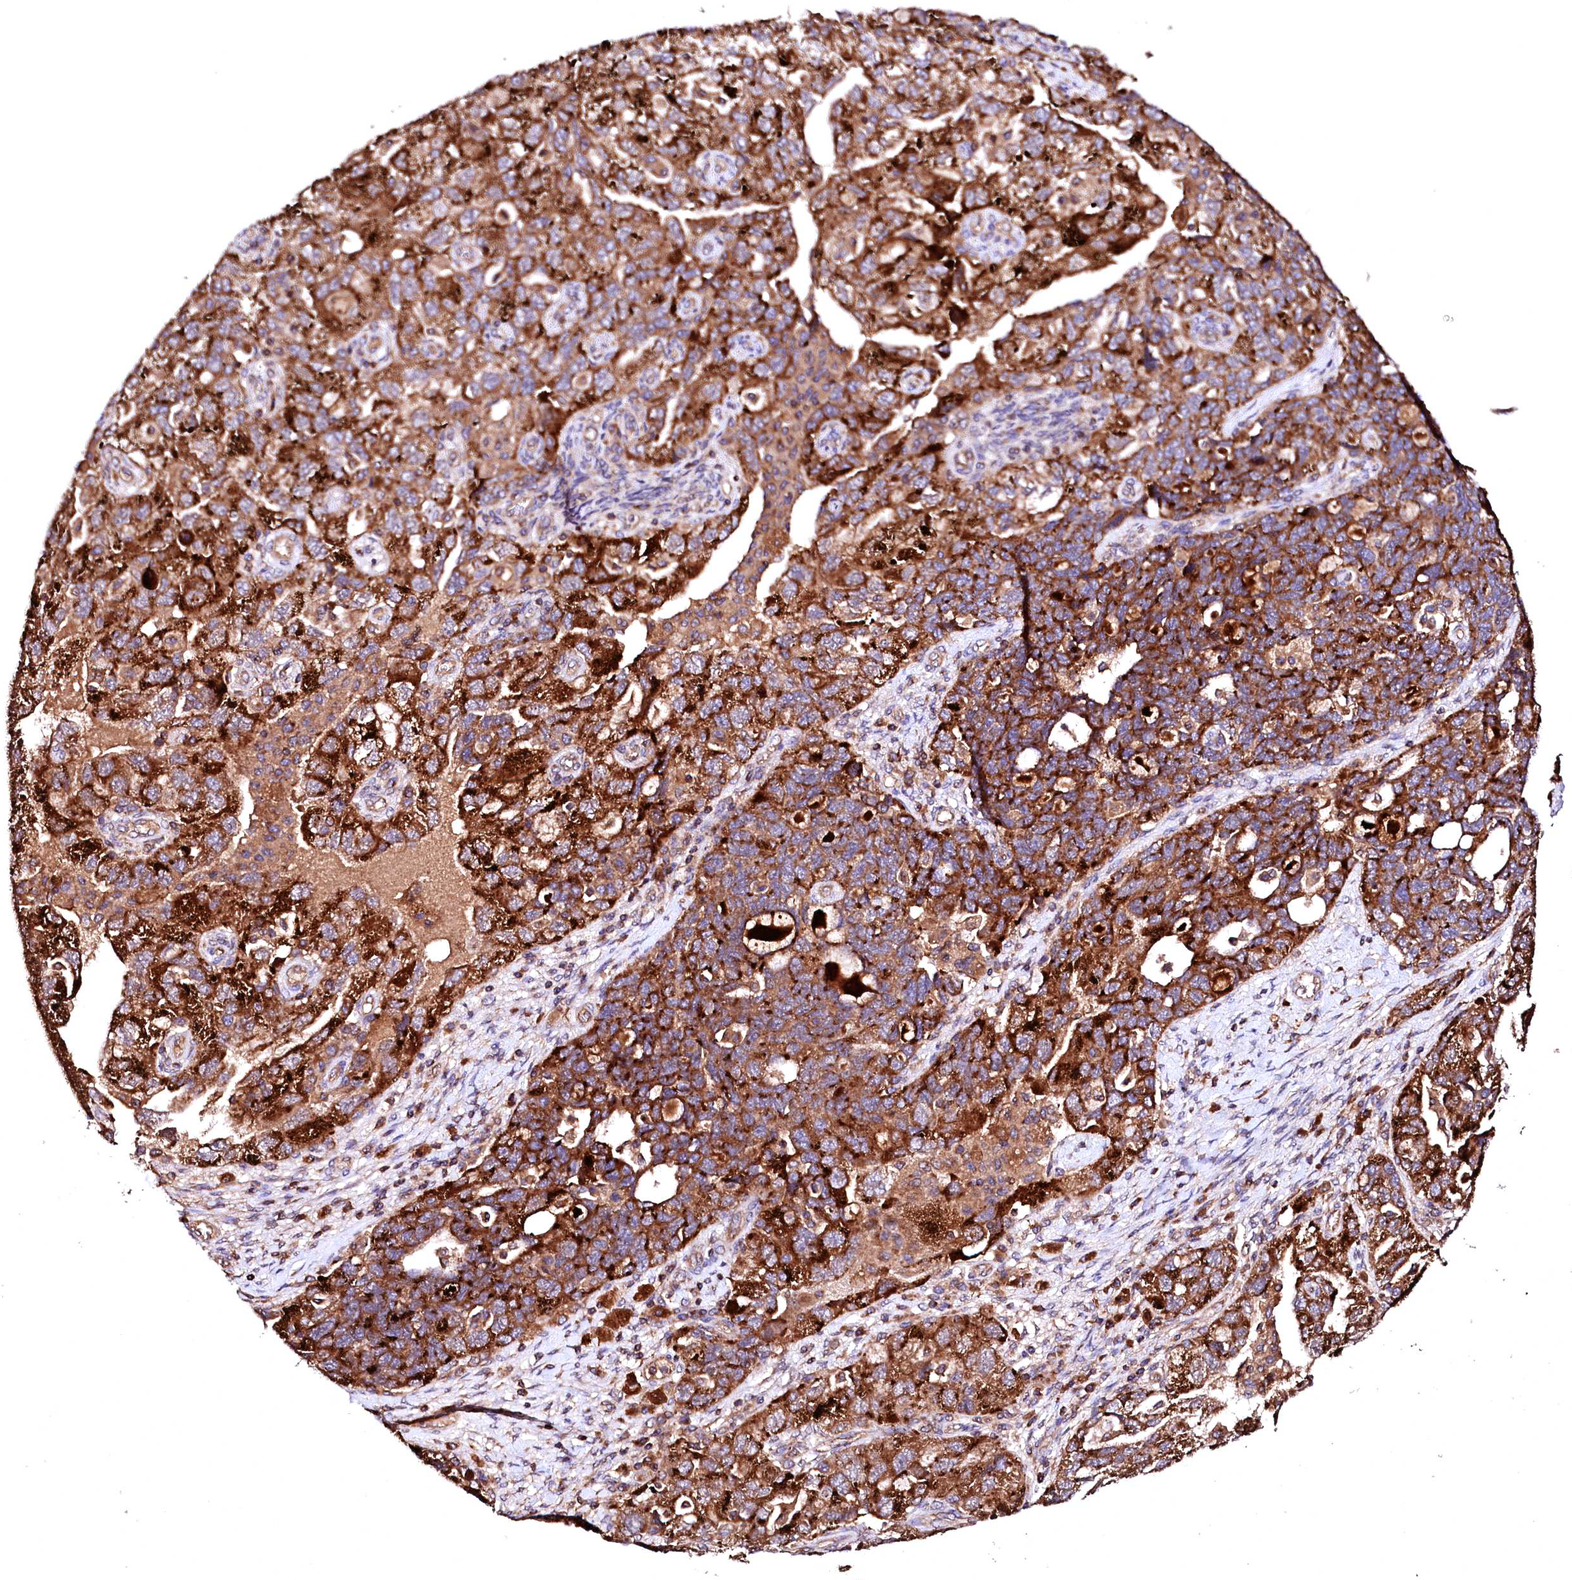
{"staining": {"intensity": "strong", "quantity": ">75%", "location": "cytoplasmic/membranous"}, "tissue": "ovarian cancer", "cell_type": "Tumor cells", "image_type": "cancer", "snomed": [{"axis": "morphology", "description": "Carcinoma, endometroid"}, {"axis": "topography", "description": "Ovary"}], "caption": "About >75% of tumor cells in endometroid carcinoma (ovarian) exhibit strong cytoplasmic/membranous protein positivity as visualized by brown immunohistochemical staining.", "gene": "ST3GAL1", "patient": {"sex": "female", "age": 51}}